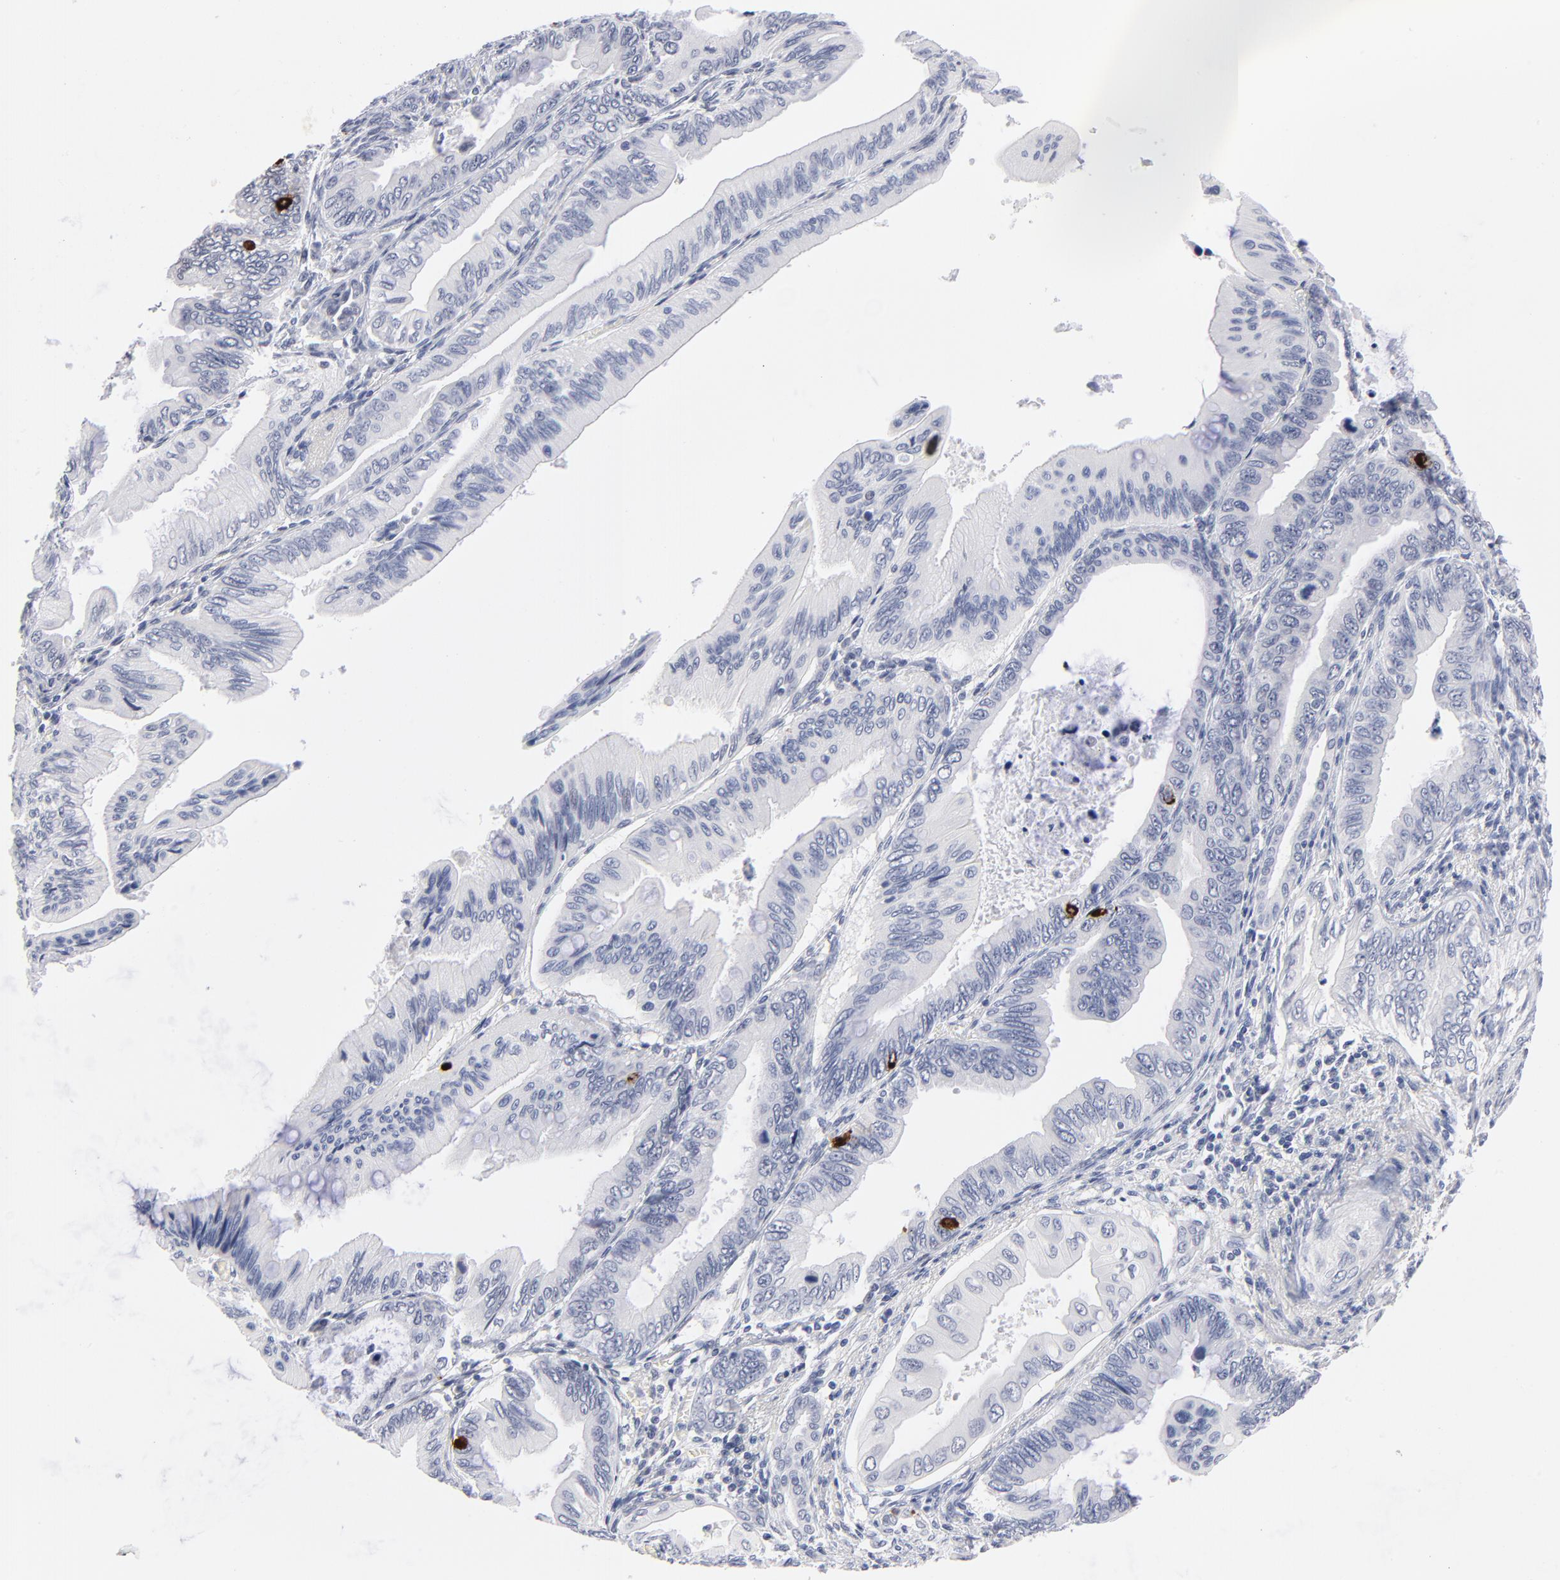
{"staining": {"intensity": "negative", "quantity": "none", "location": "none"}, "tissue": "pancreatic cancer", "cell_type": "Tumor cells", "image_type": "cancer", "snomed": [{"axis": "morphology", "description": "Adenocarcinoma, NOS"}, {"axis": "topography", "description": "Pancreas"}], "caption": "Immunohistochemistry (IHC) photomicrograph of human pancreatic adenocarcinoma stained for a protein (brown), which reveals no positivity in tumor cells.", "gene": "KHNYN", "patient": {"sex": "female", "age": 66}}